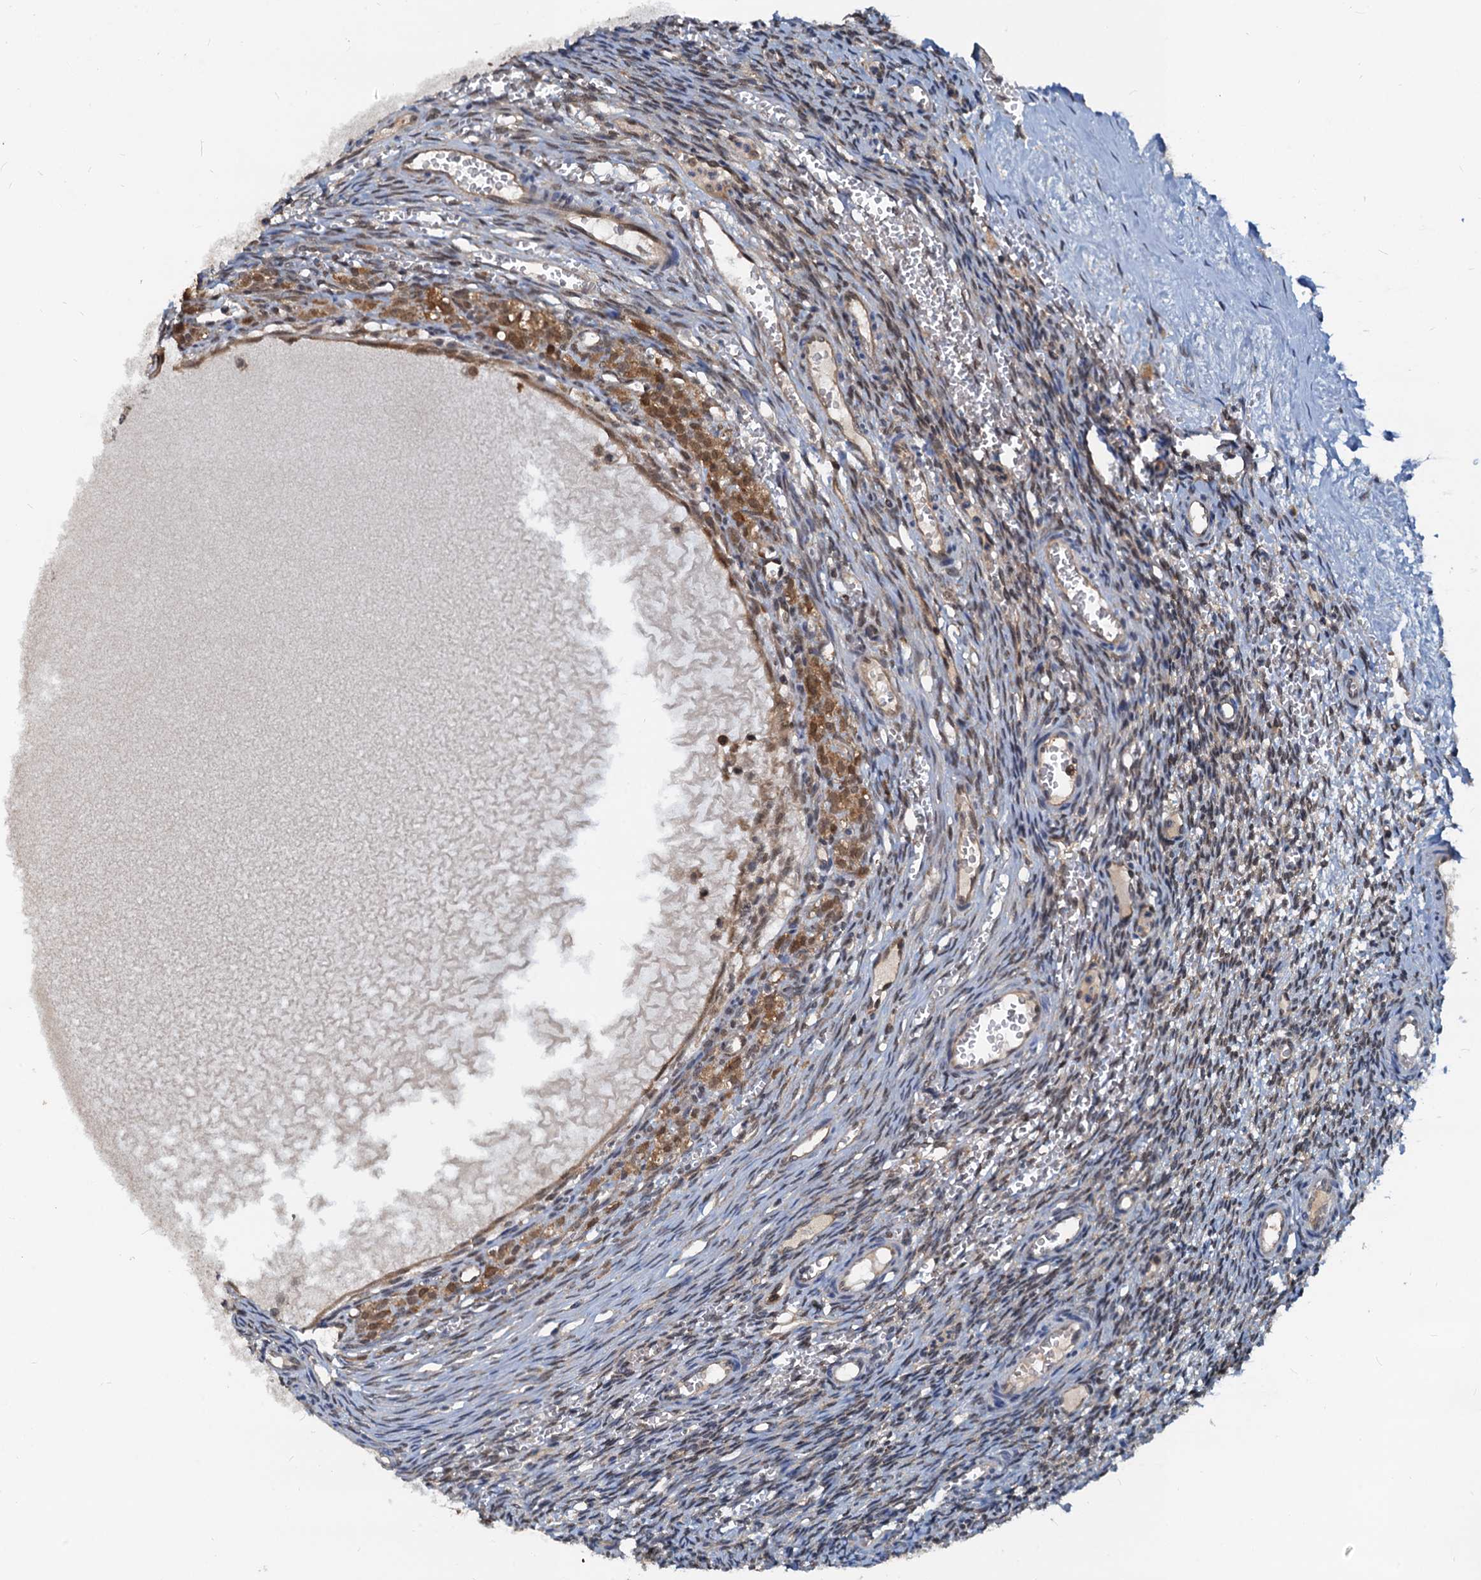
{"staining": {"intensity": "weak", "quantity": "25%-75%", "location": "cytoplasmic/membranous,nuclear"}, "tissue": "ovary", "cell_type": "Ovarian stroma cells", "image_type": "normal", "snomed": [{"axis": "morphology", "description": "Normal tissue, NOS"}, {"axis": "topography", "description": "Ovary"}], "caption": "The histopathology image exhibits immunohistochemical staining of normal ovary. There is weak cytoplasmic/membranous,nuclear expression is identified in about 25%-75% of ovarian stroma cells.", "gene": "PTGES3", "patient": {"sex": "female", "age": 39}}